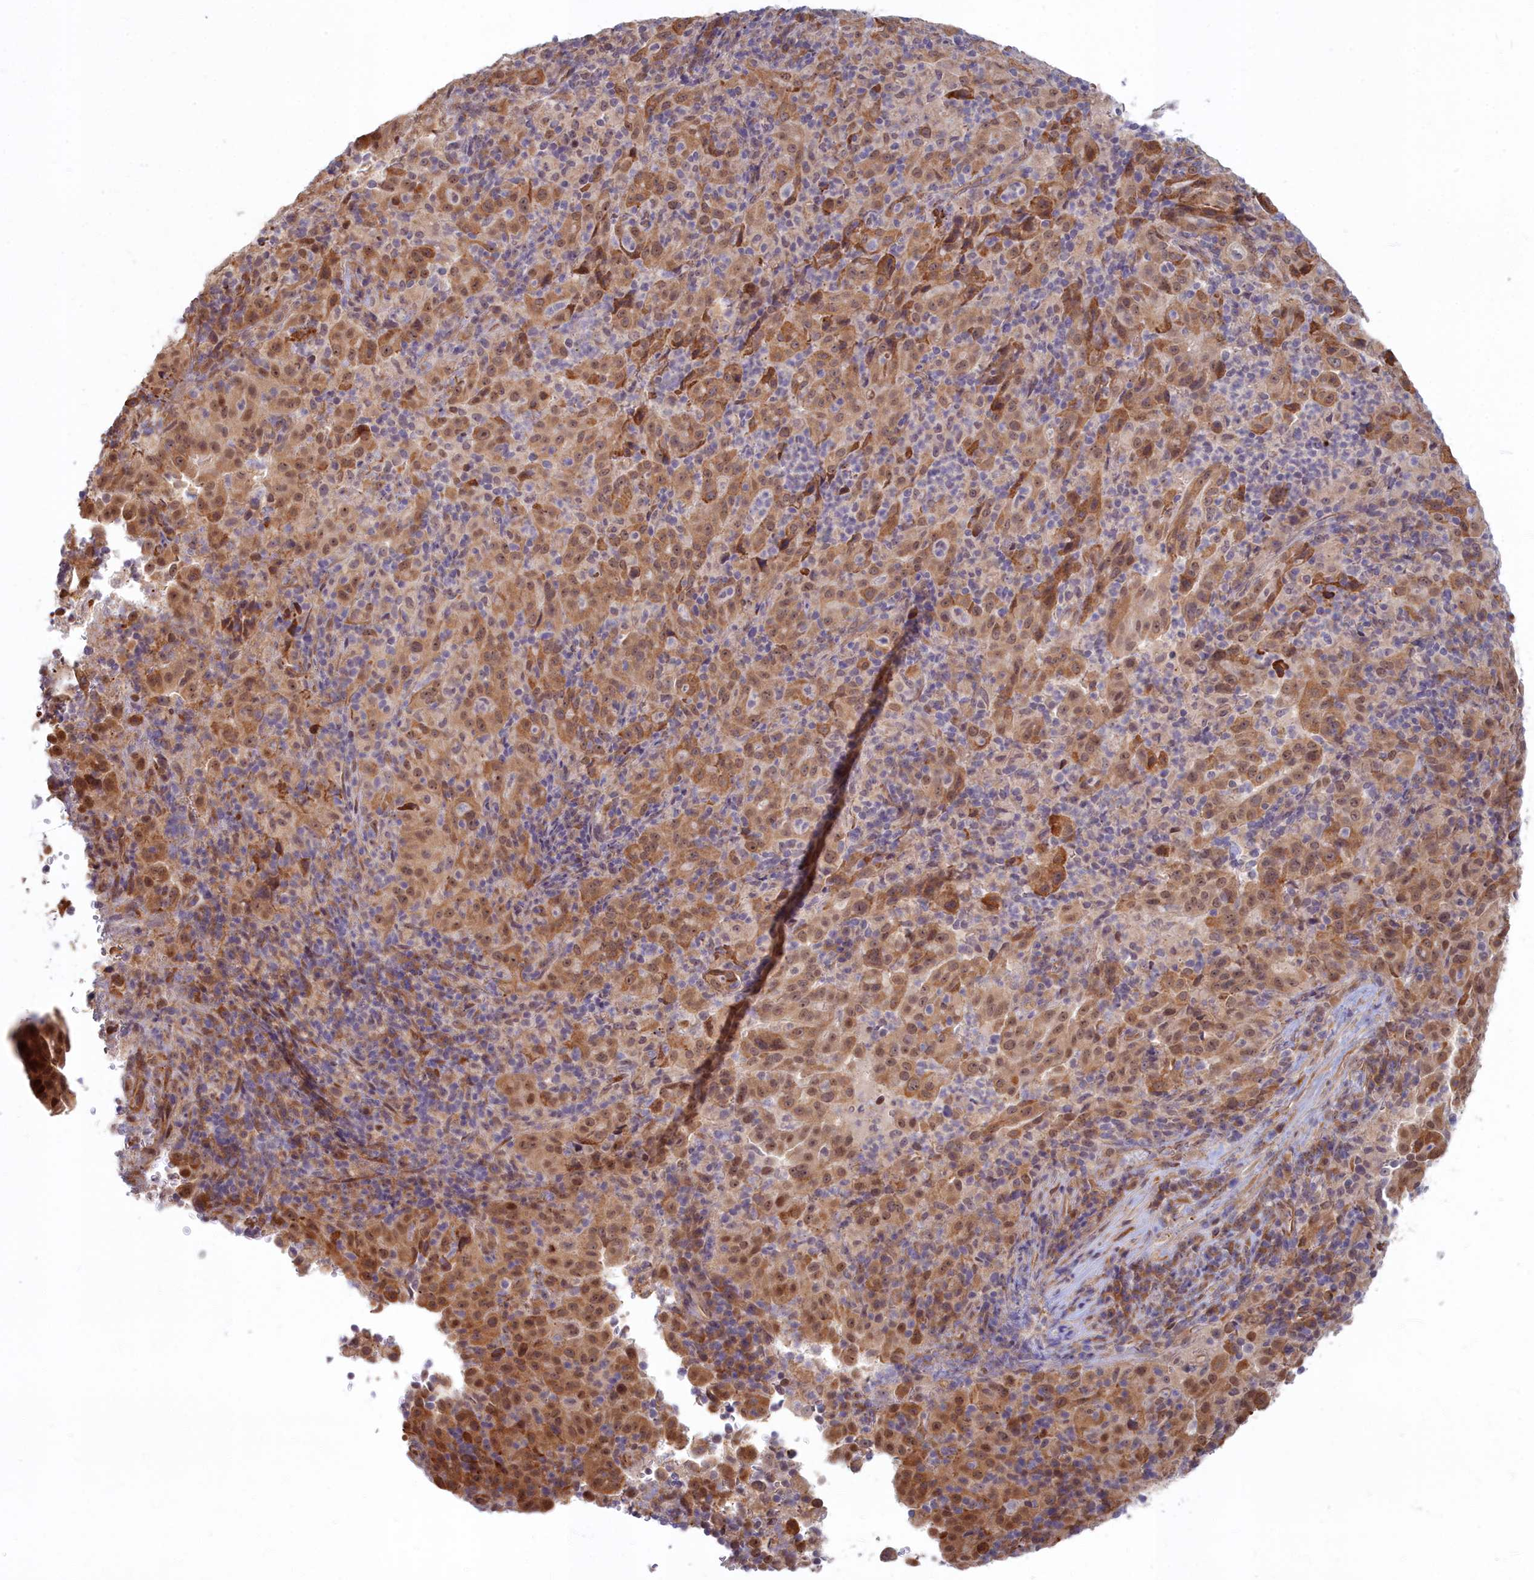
{"staining": {"intensity": "moderate", "quantity": ">75%", "location": "cytoplasmic/membranous,nuclear"}, "tissue": "pancreatic cancer", "cell_type": "Tumor cells", "image_type": "cancer", "snomed": [{"axis": "morphology", "description": "Adenocarcinoma, NOS"}, {"axis": "topography", "description": "Pancreas"}], "caption": "Pancreatic adenocarcinoma stained with a protein marker displays moderate staining in tumor cells.", "gene": "MAK16", "patient": {"sex": "male", "age": 63}}